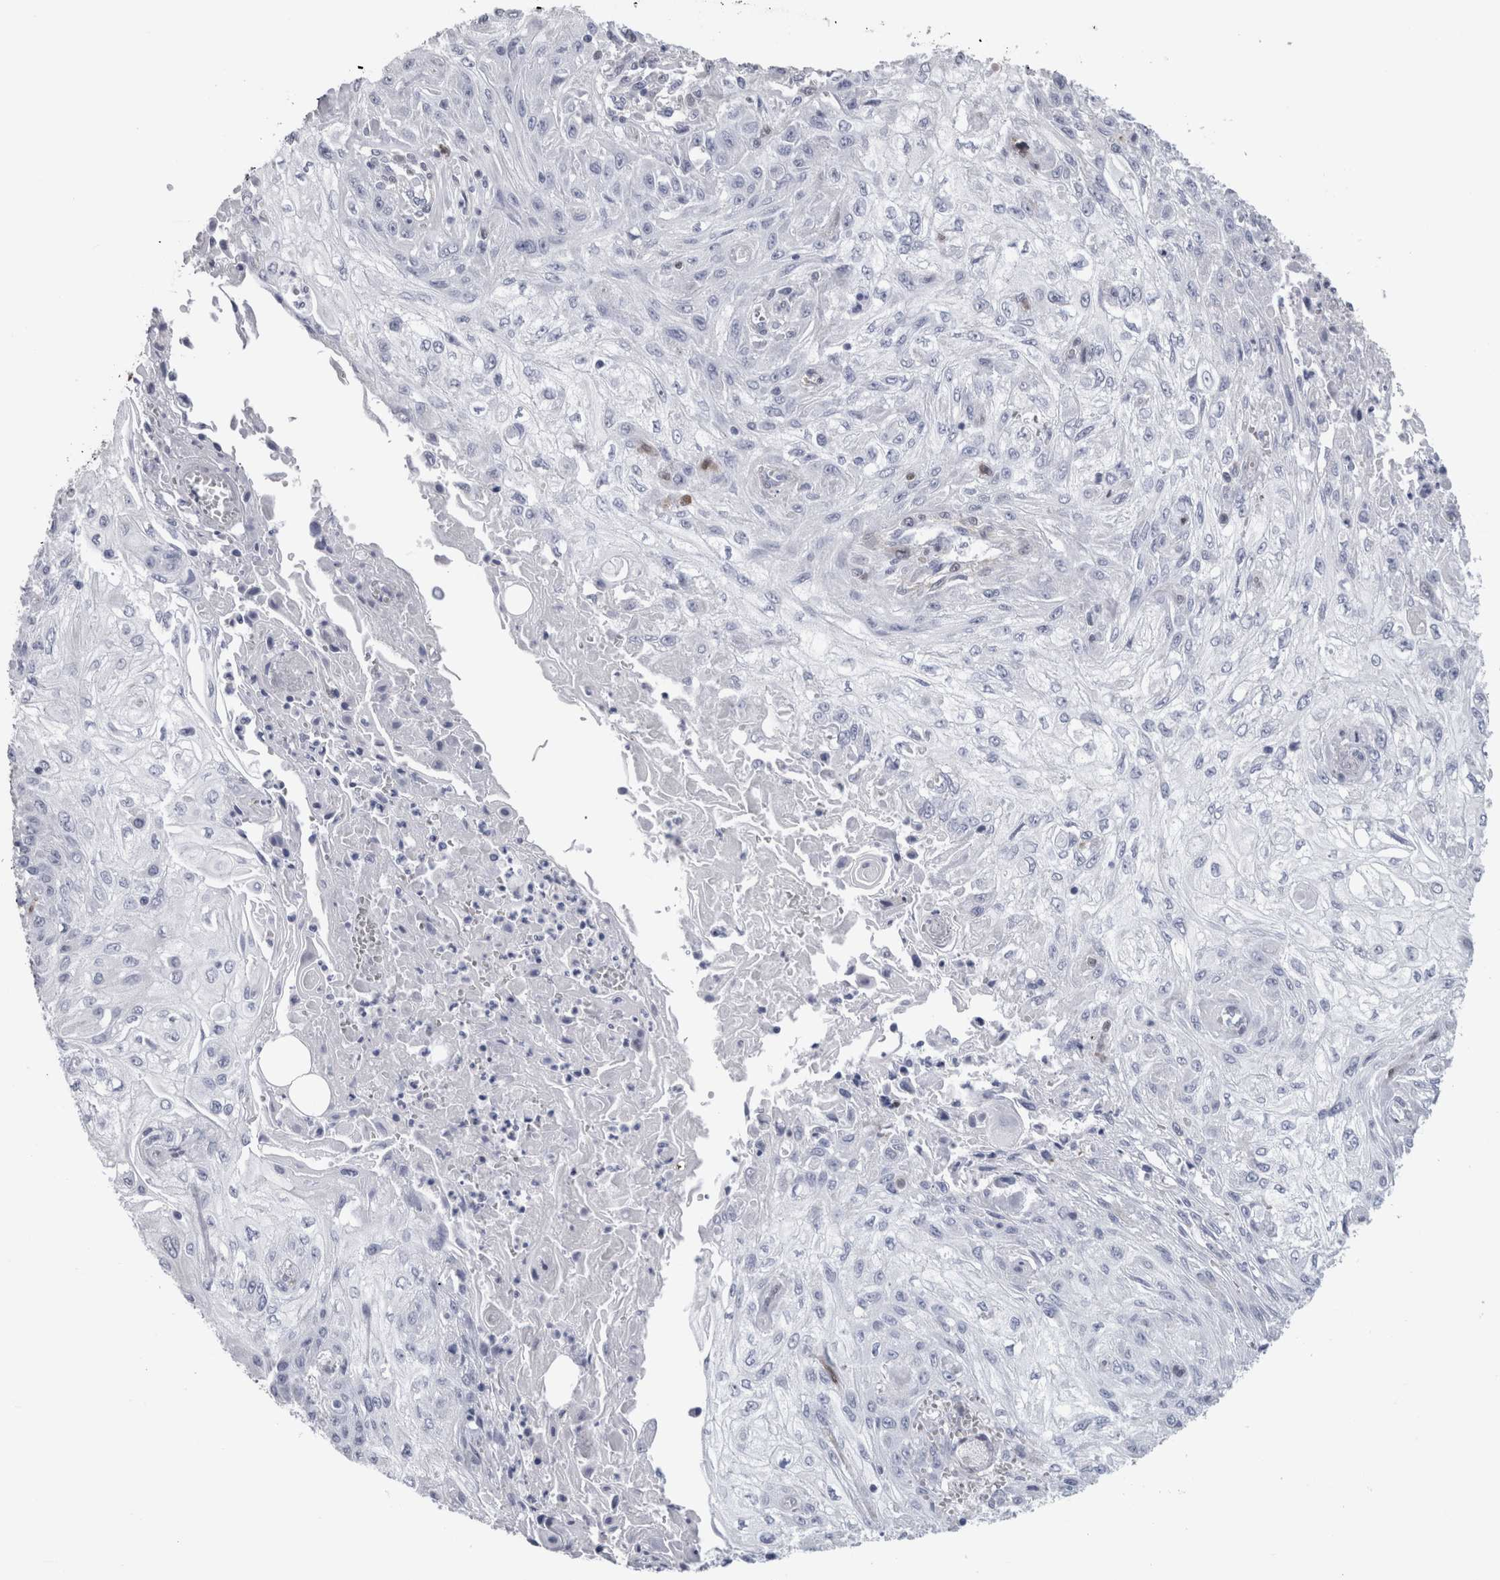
{"staining": {"intensity": "negative", "quantity": "none", "location": "none"}, "tissue": "skin cancer", "cell_type": "Tumor cells", "image_type": "cancer", "snomed": [{"axis": "morphology", "description": "Squamous cell carcinoma, NOS"}, {"axis": "morphology", "description": "Squamous cell carcinoma, metastatic, NOS"}, {"axis": "topography", "description": "Skin"}, {"axis": "topography", "description": "Lymph node"}], "caption": "The immunohistochemistry (IHC) micrograph has no significant staining in tumor cells of skin metastatic squamous cell carcinoma tissue.", "gene": "CA8", "patient": {"sex": "male", "age": 75}}